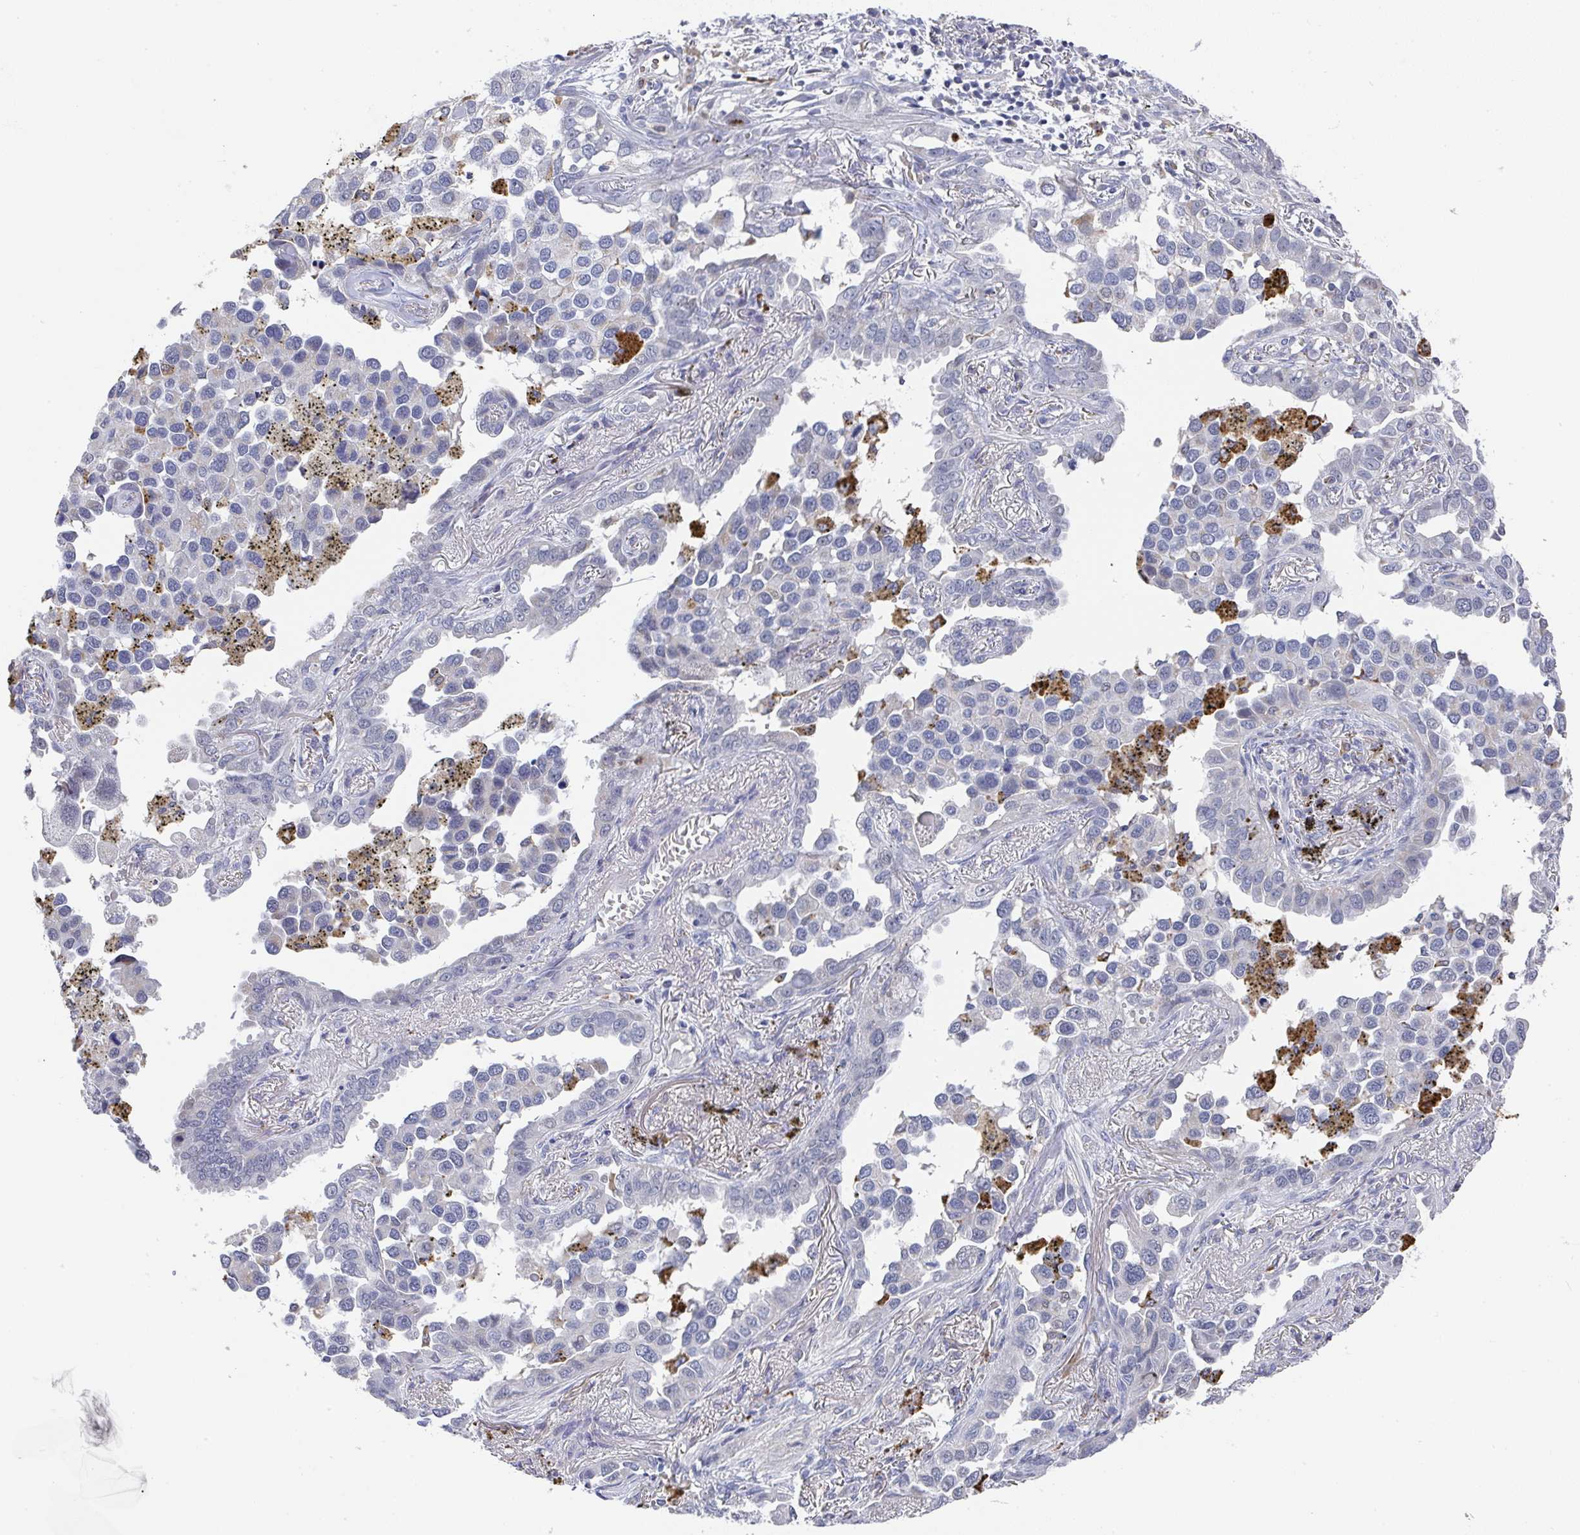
{"staining": {"intensity": "negative", "quantity": "none", "location": "none"}, "tissue": "lung cancer", "cell_type": "Tumor cells", "image_type": "cancer", "snomed": [{"axis": "morphology", "description": "Adenocarcinoma, NOS"}, {"axis": "topography", "description": "Lung"}], "caption": "Photomicrograph shows no significant protein positivity in tumor cells of adenocarcinoma (lung). (DAB (3,3'-diaminobenzidine) immunohistochemistry with hematoxylin counter stain).", "gene": "NCF1", "patient": {"sex": "male", "age": 67}}